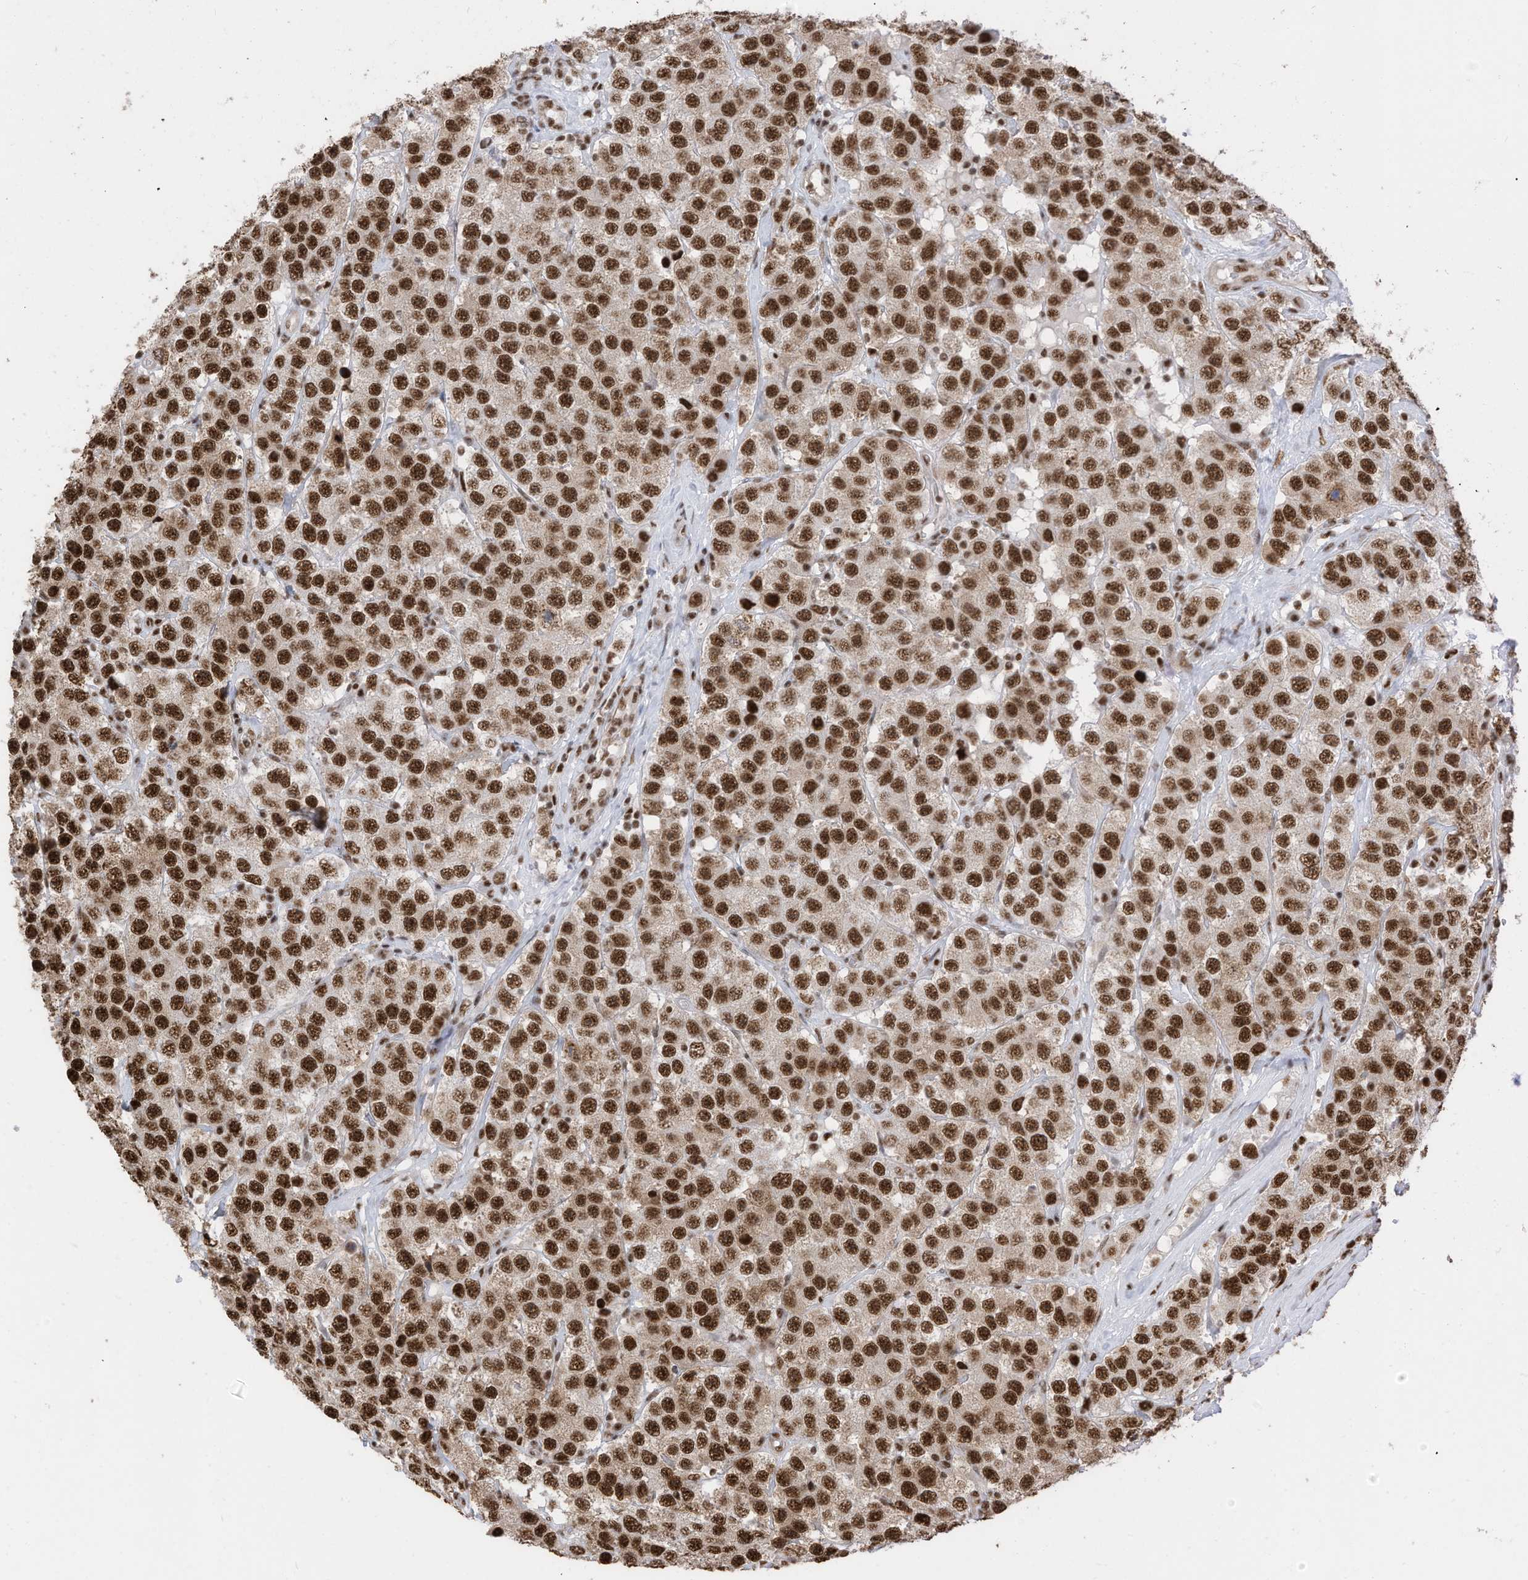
{"staining": {"intensity": "strong", "quantity": ">75%", "location": "nuclear"}, "tissue": "testis cancer", "cell_type": "Tumor cells", "image_type": "cancer", "snomed": [{"axis": "morphology", "description": "Seminoma, NOS"}, {"axis": "topography", "description": "Testis"}], "caption": "This is a photomicrograph of immunohistochemistry staining of testis seminoma, which shows strong expression in the nuclear of tumor cells.", "gene": "SF3A3", "patient": {"sex": "male", "age": 28}}